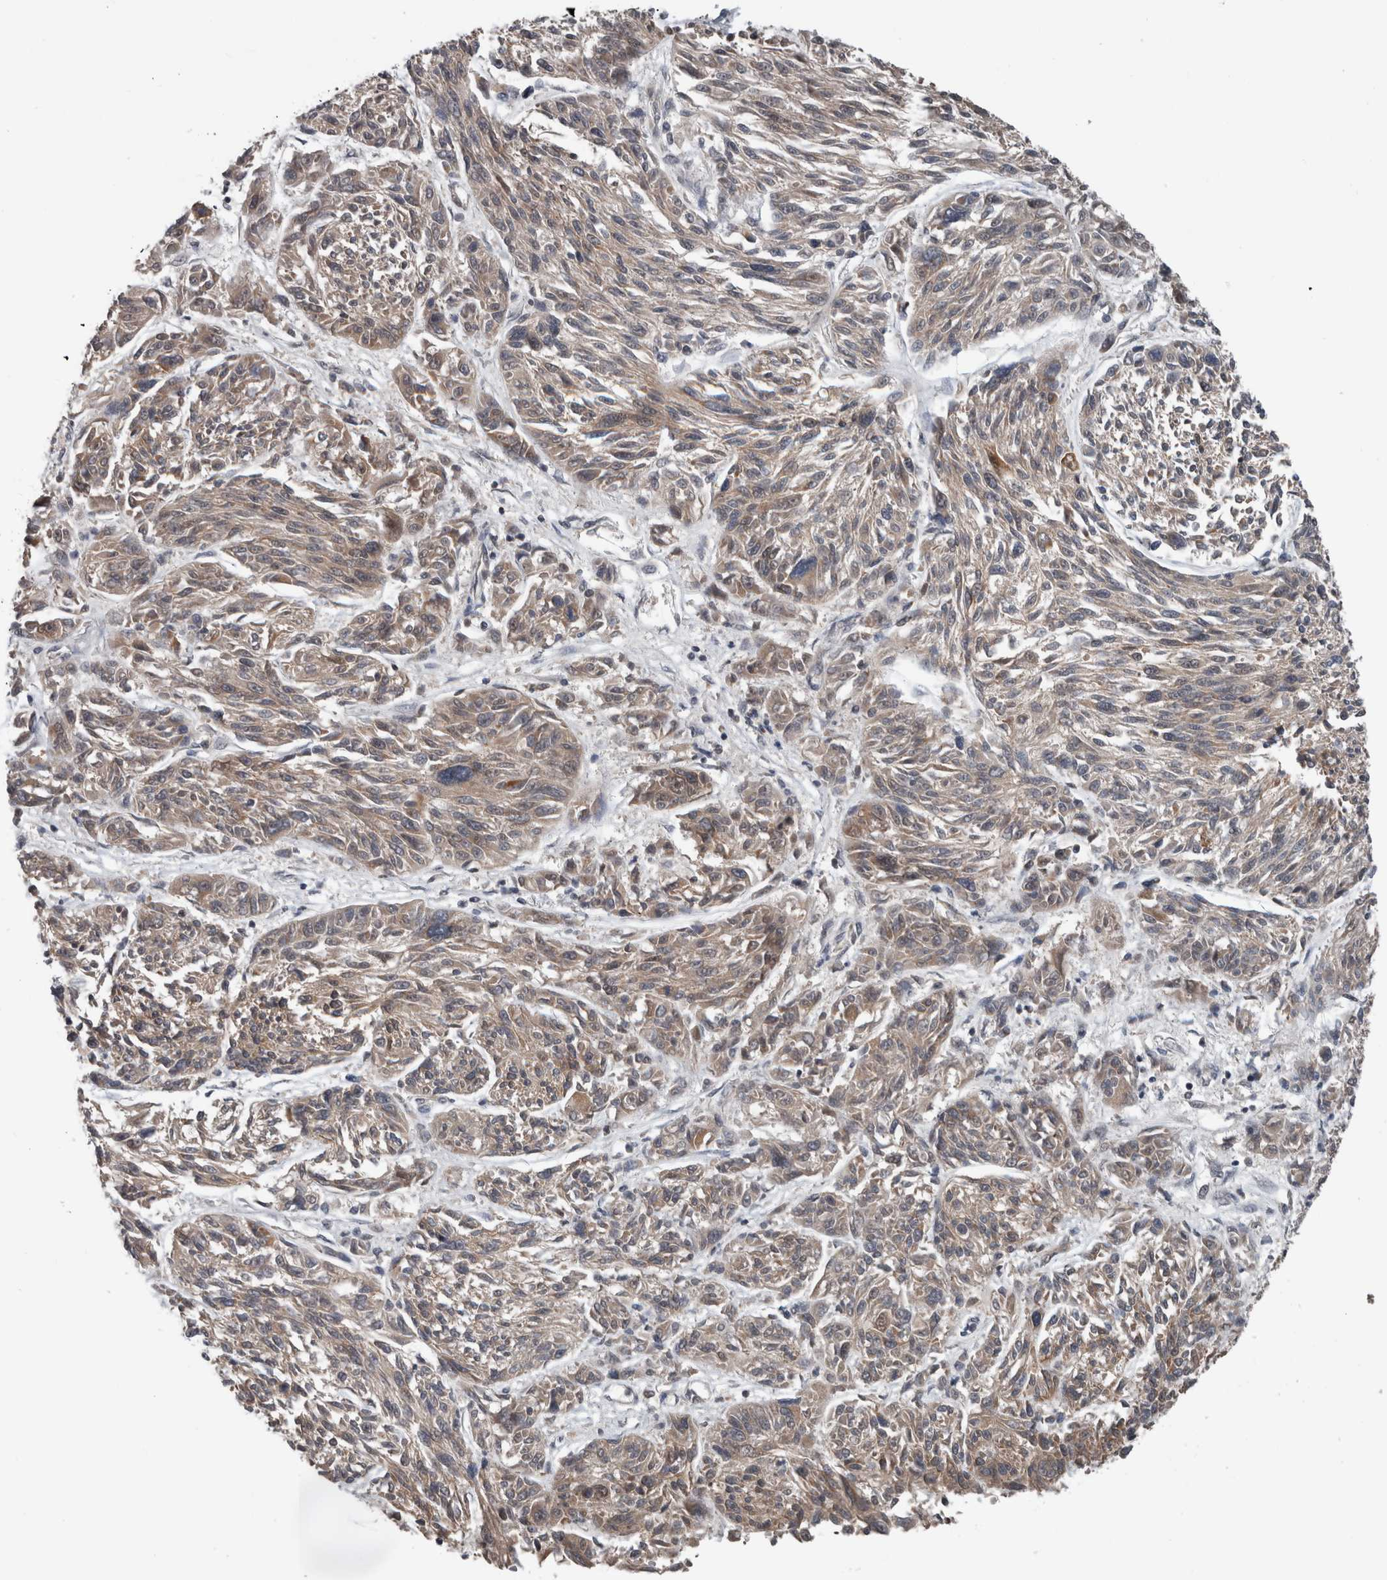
{"staining": {"intensity": "weak", "quantity": "<25%", "location": "cytoplasmic/membranous"}, "tissue": "melanoma", "cell_type": "Tumor cells", "image_type": "cancer", "snomed": [{"axis": "morphology", "description": "Malignant melanoma, NOS"}, {"axis": "topography", "description": "Skin"}], "caption": "An image of human malignant melanoma is negative for staining in tumor cells. The staining is performed using DAB (3,3'-diaminobenzidine) brown chromogen with nuclei counter-stained in using hematoxylin.", "gene": "ENY2", "patient": {"sex": "male", "age": 53}}